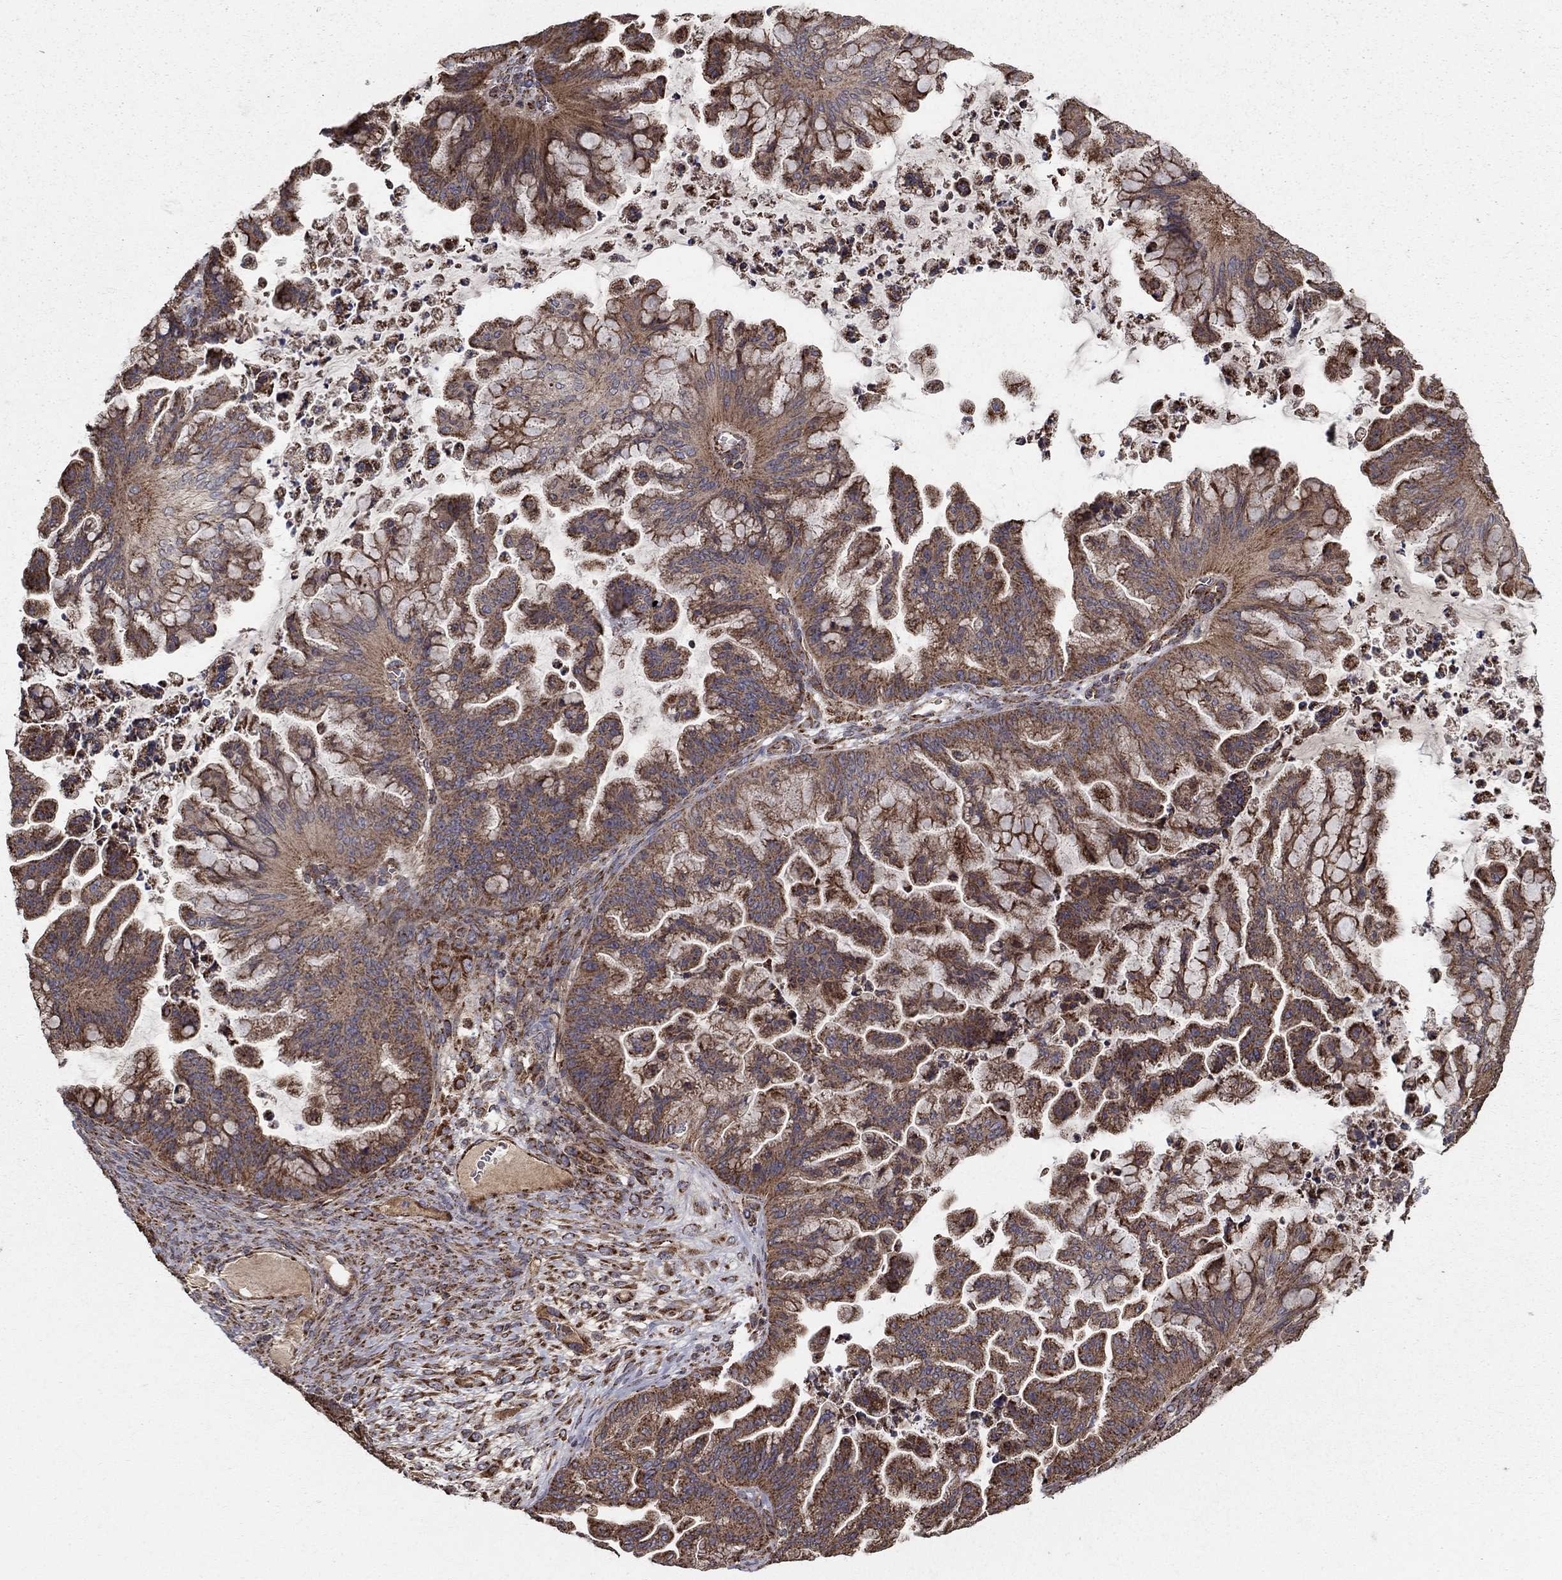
{"staining": {"intensity": "moderate", "quantity": "25%-75%", "location": "cytoplasmic/membranous"}, "tissue": "ovarian cancer", "cell_type": "Tumor cells", "image_type": "cancer", "snomed": [{"axis": "morphology", "description": "Cystadenocarcinoma, mucinous, NOS"}, {"axis": "topography", "description": "Ovary"}], "caption": "A medium amount of moderate cytoplasmic/membranous positivity is identified in approximately 25%-75% of tumor cells in ovarian mucinous cystadenocarcinoma tissue.", "gene": "NDUFS8", "patient": {"sex": "female", "age": 67}}